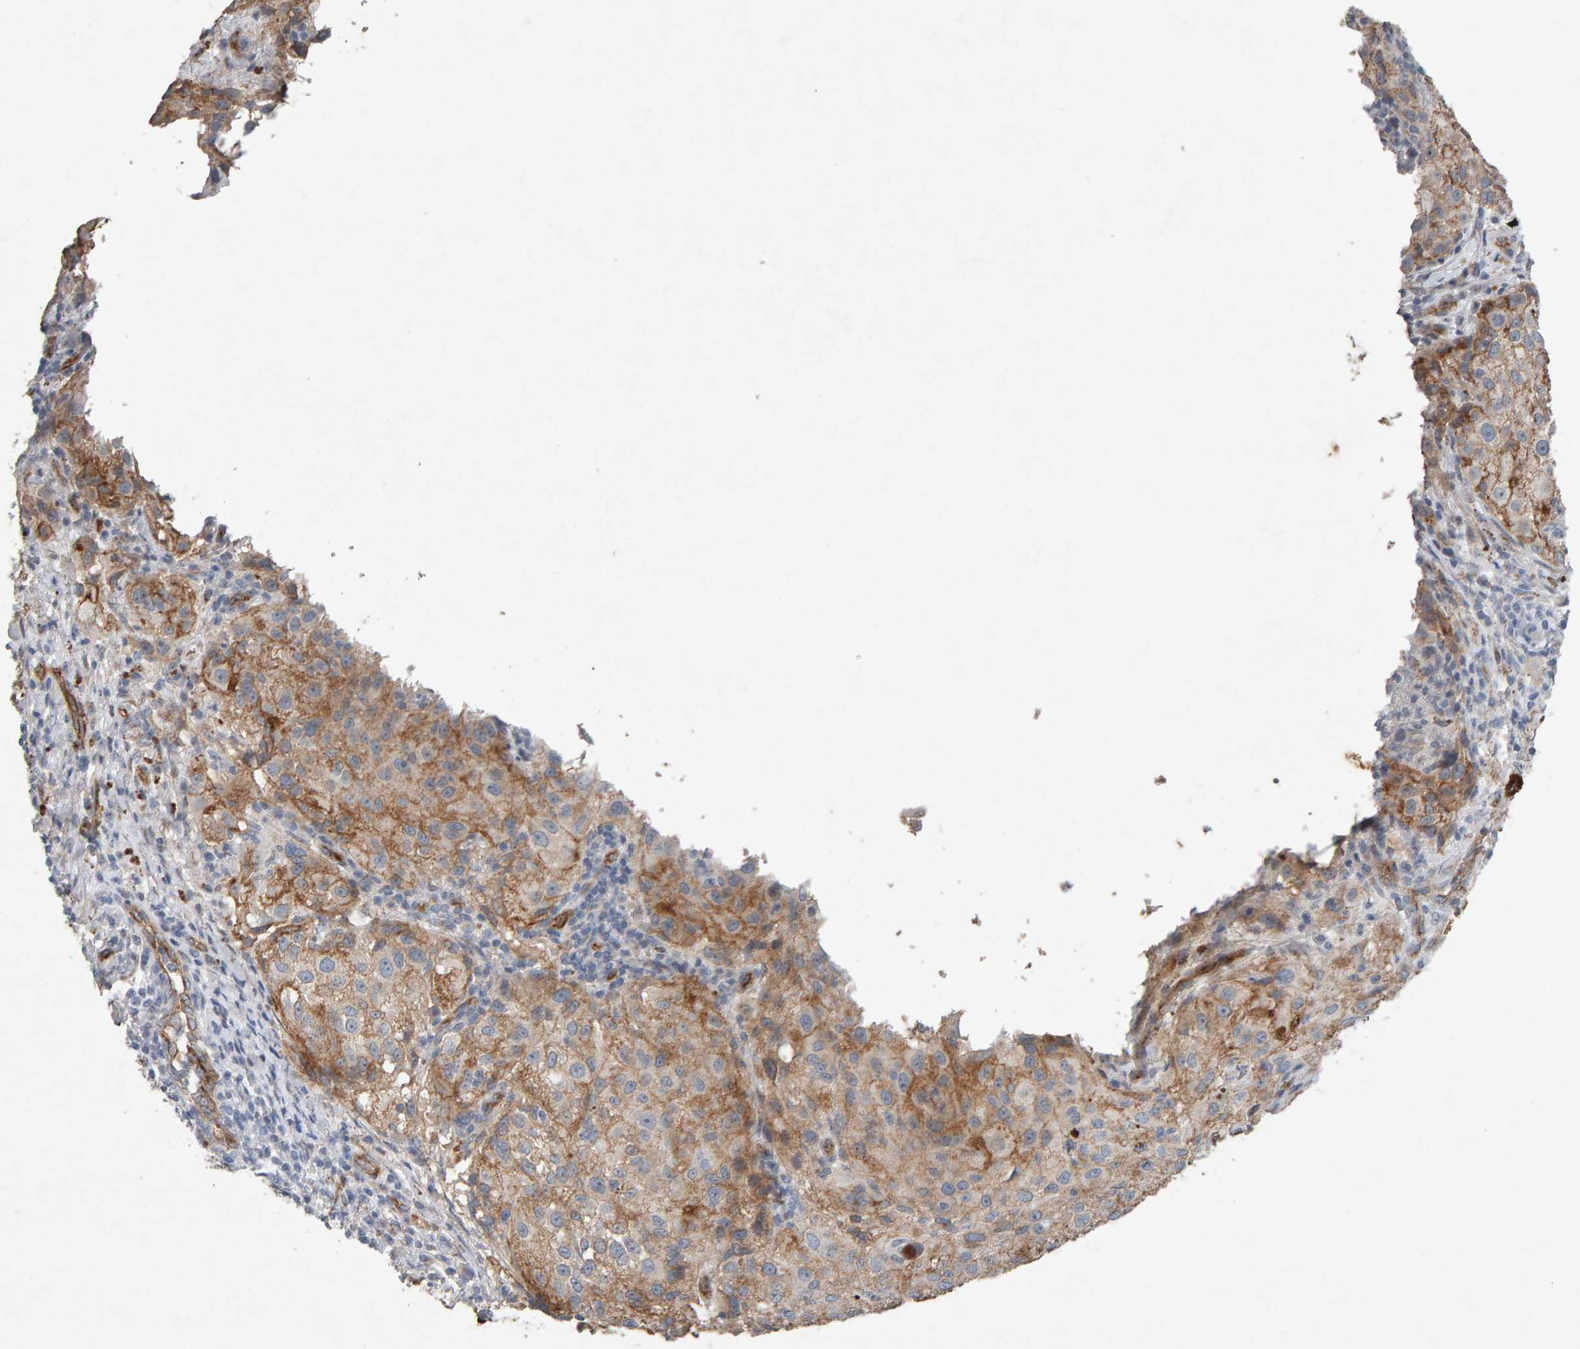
{"staining": {"intensity": "weak", "quantity": ">75%", "location": "cytoplasmic/membranous"}, "tissue": "melanoma", "cell_type": "Tumor cells", "image_type": "cancer", "snomed": [{"axis": "morphology", "description": "Necrosis, NOS"}, {"axis": "morphology", "description": "Malignant melanoma, NOS"}, {"axis": "topography", "description": "Skin"}], "caption": "Tumor cells show weak cytoplasmic/membranous staining in approximately >75% of cells in malignant melanoma.", "gene": "PTPRM", "patient": {"sex": "female", "age": 87}}